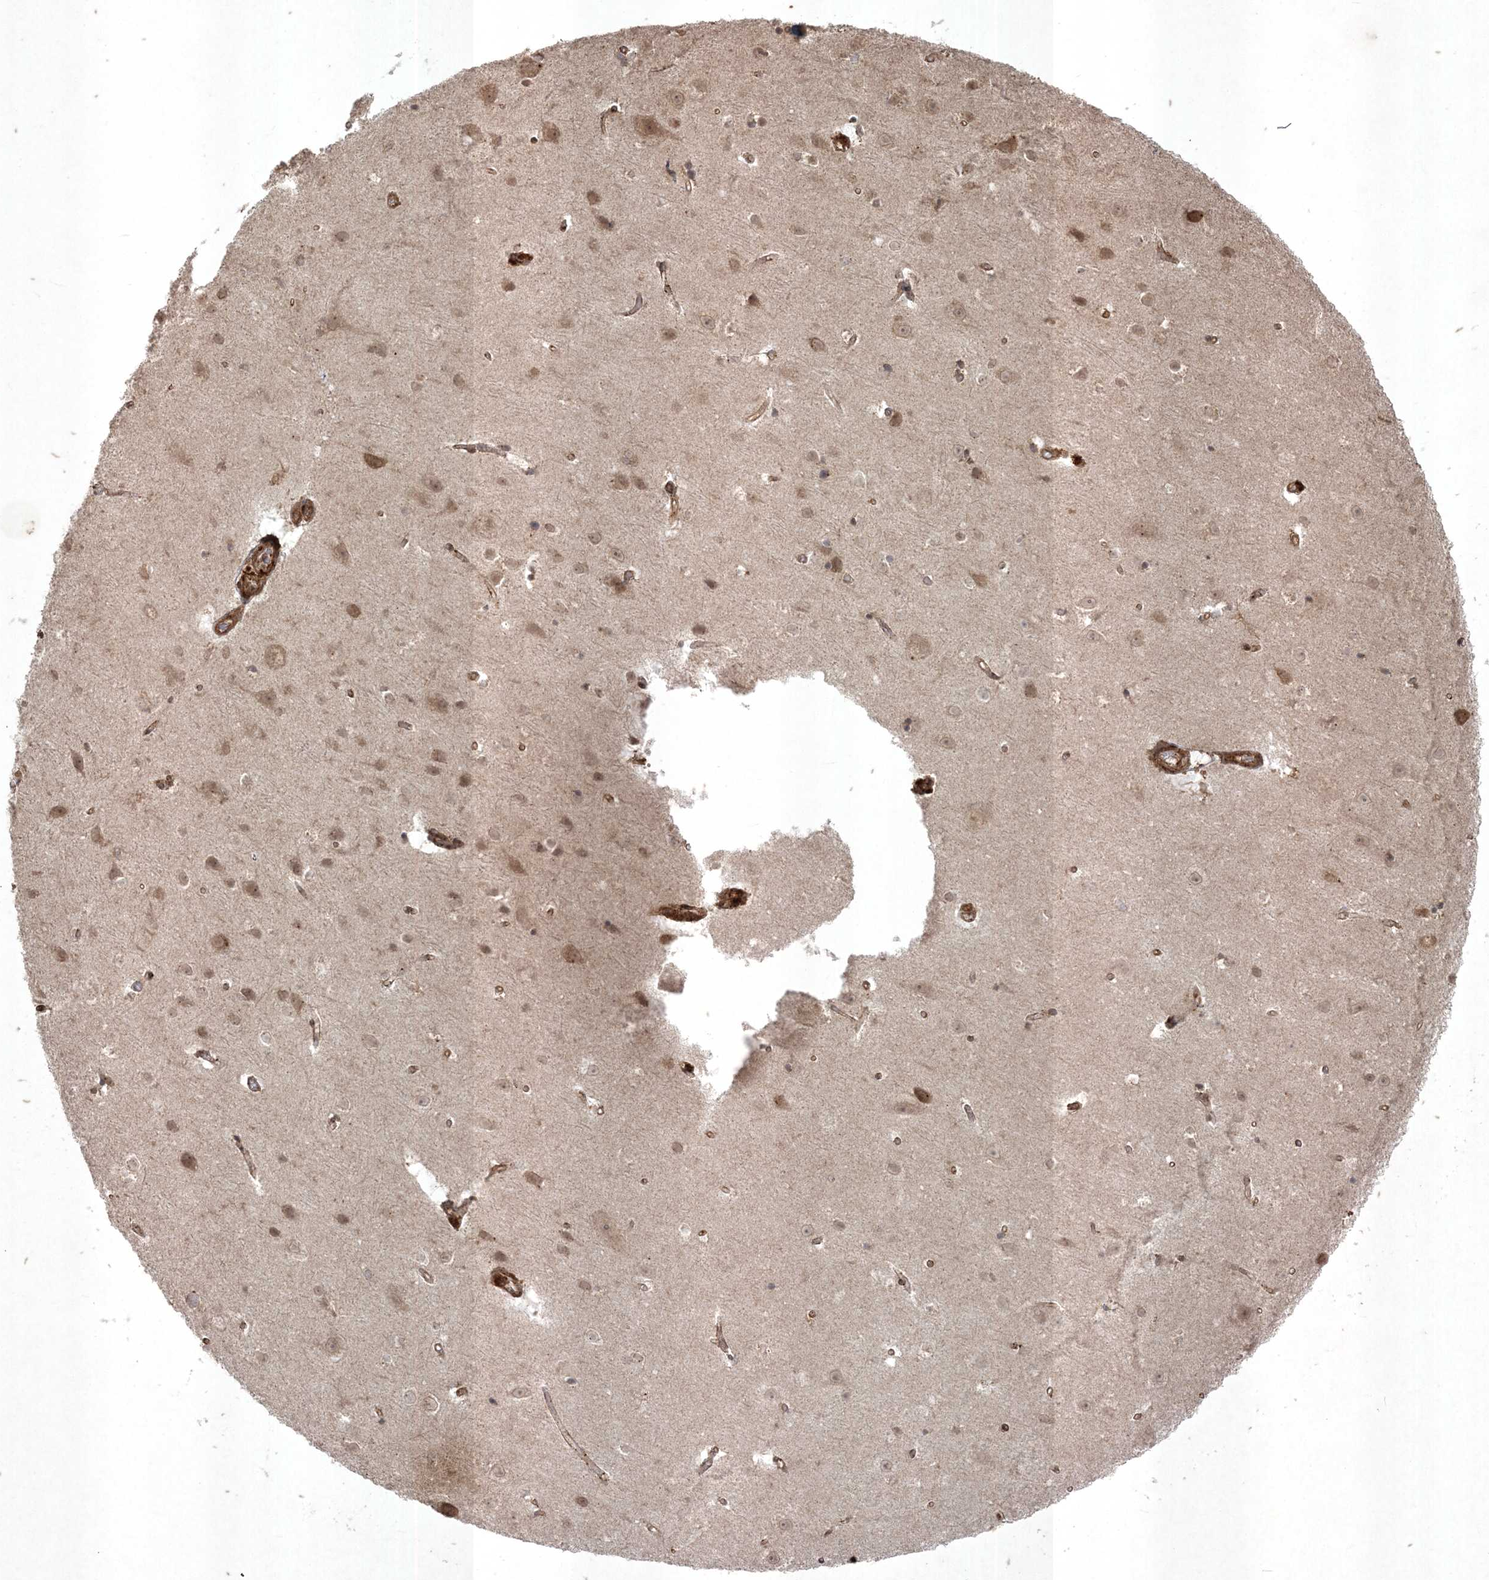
{"staining": {"intensity": "moderate", "quantity": ">75%", "location": "cytoplasmic/membranous"}, "tissue": "cerebral cortex", "cell_type": "Endothelial cells", "image_type": "normal", "snomed": [{"axis": "morphology", "description": "Normal tissue, NOS"}, {"axis": "topography", "description": "Cerebral cortex"}], "caption": "Endothelial cells show moderate cytoplasmic/membranous expression in approximately >75% of cells in benign cerebral cortex.", "gene": "RRAS", "patient": {"sex": "male", "age": 54}}